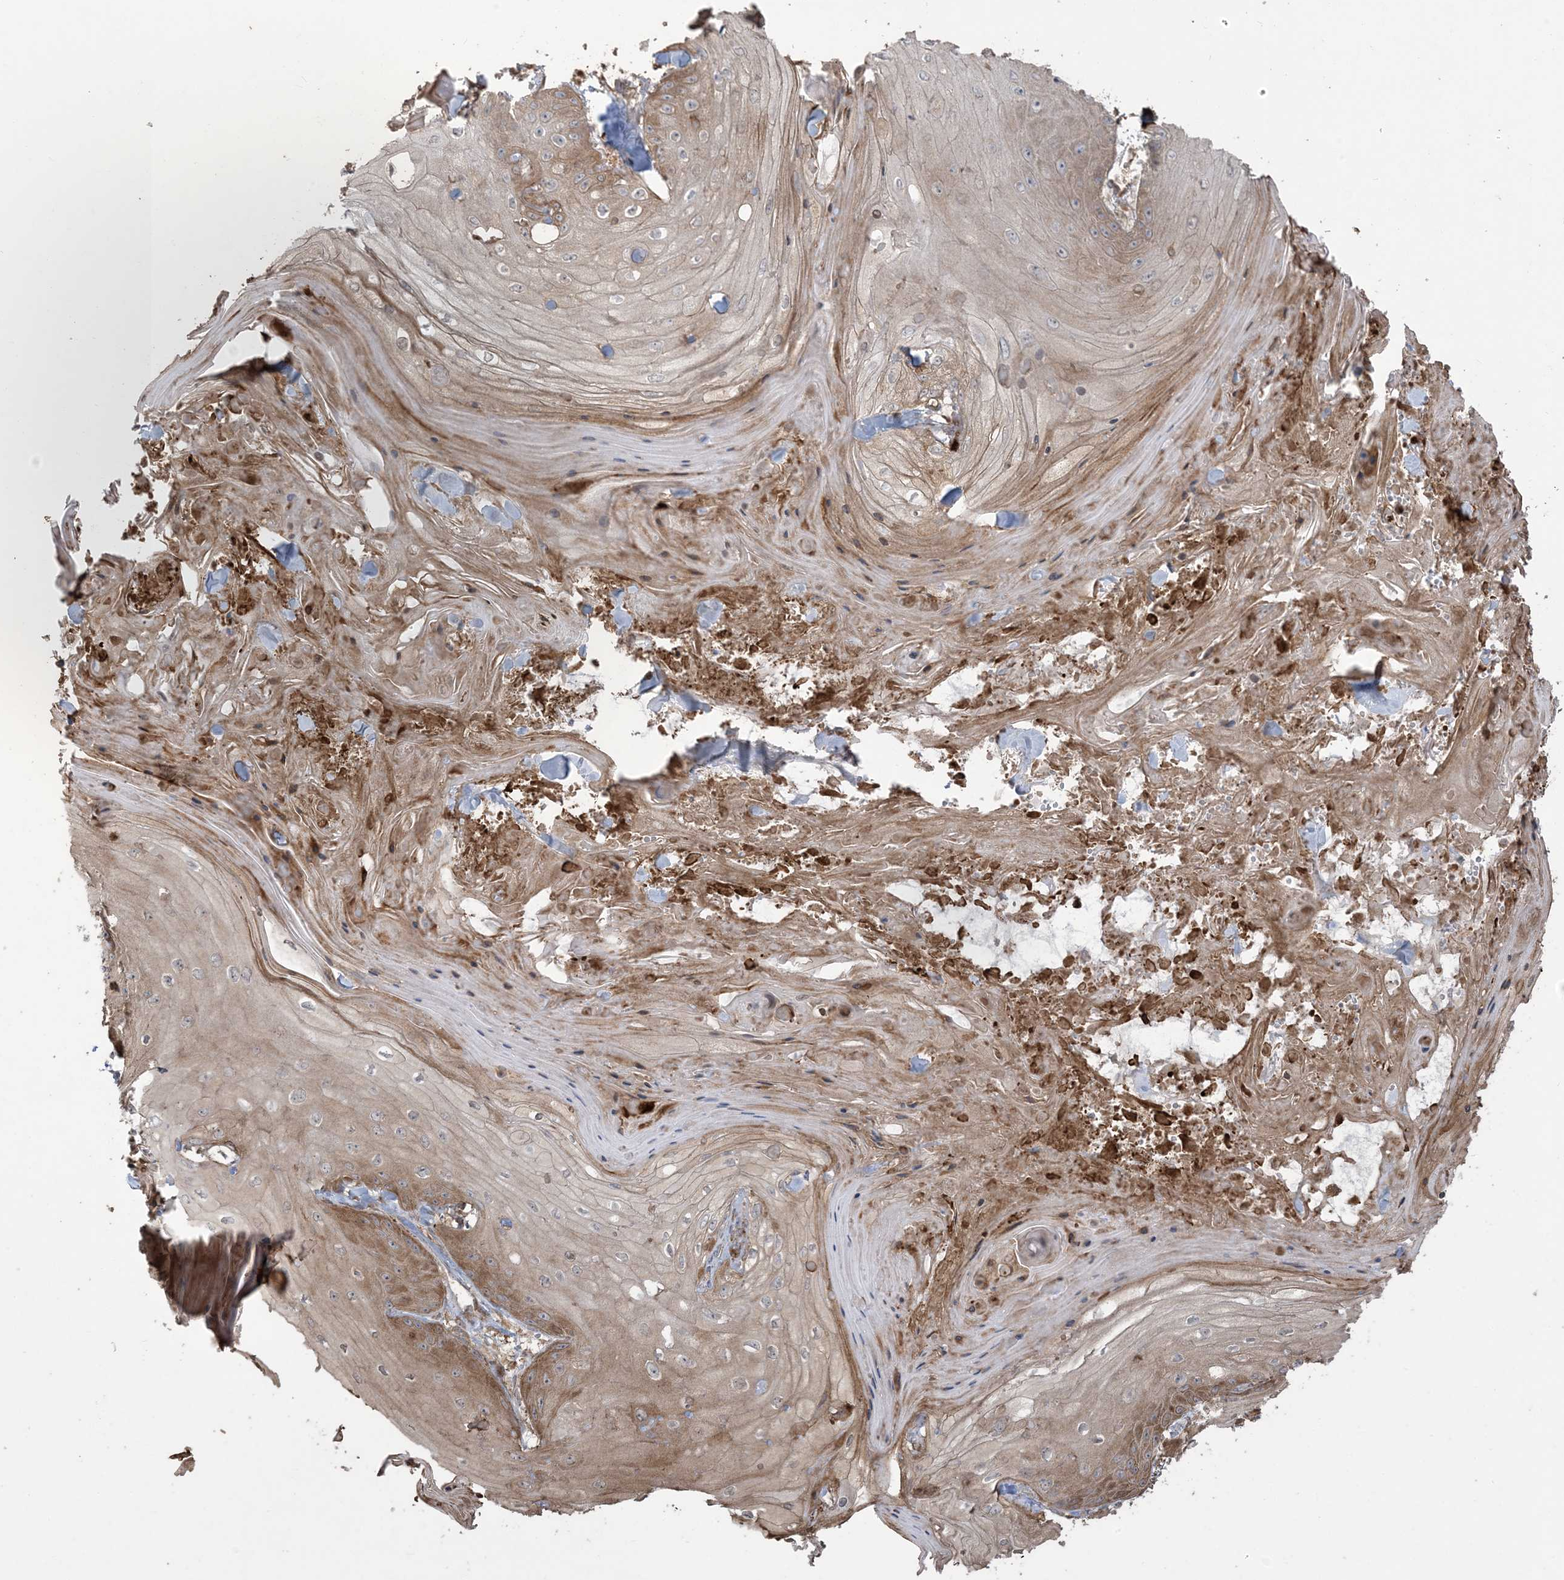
{"staining": {"intensity": "moderate", "quantity": "25%-75%", "location": "cytoplasmic/membranous"}, "tissue": "skin cancer", "cell_type": "Tumor cells", "image_type": "cancer", "snomed": [{"axis": "morphology", "description": "Squamous cell carcinoma, NOS"}, {"axis": "topography", "description": "Skin"}], "caption": "The photomicrograph exhibits staining of skin squamous cell carcinoma, revealing moderate cytoplasmic/membranous protein positivity (brown color) within tumor cells. Nuclei are stained in blue.", "gene": "KLHL18", "patient": {"sex": "male", "age": 74}}